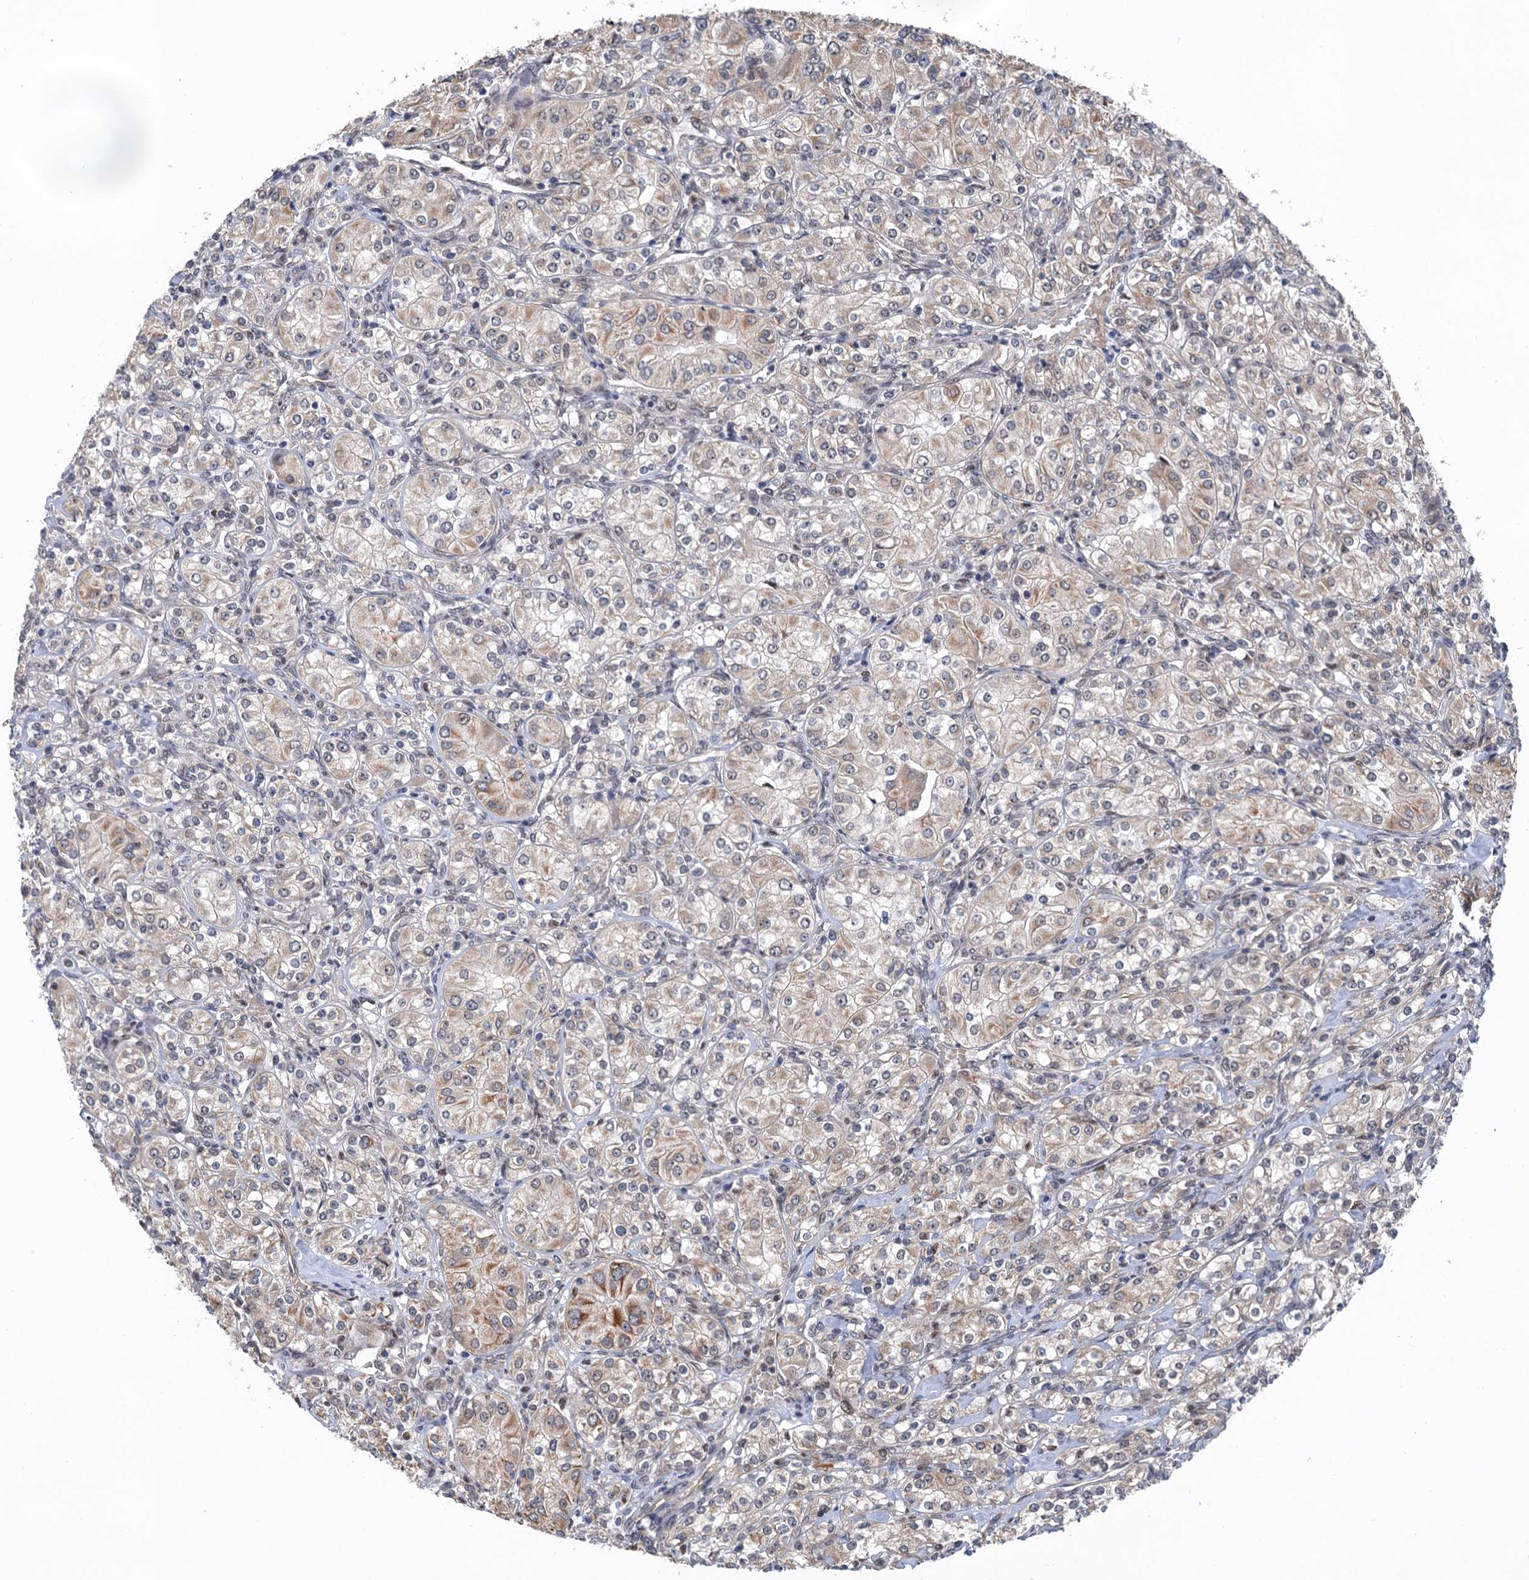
{"staining": {"intensity": "weak", "quantity": "<25%", "location": "cytoplasmic/membranous"}, "tissue": "renal cancer", "cell_type": "Tumor cells", "image_type": "cancer", "snomed": [{"axis": "morphology", "description": "Adenocarcinoma, NOS"}, {"axis": "topography", "description": "Kidney"}], "caption": "Renal cancer (adenocarcinoma) was stained to show a protein in brown. There is no significant staining in tumor cells. (Stains: DAB IHC with hematoxylin counter stain, Microscopy: brightfield microscopy at high magnification).", "gene": "TTC31", "patient": {"sex": "male", "age": 77}}